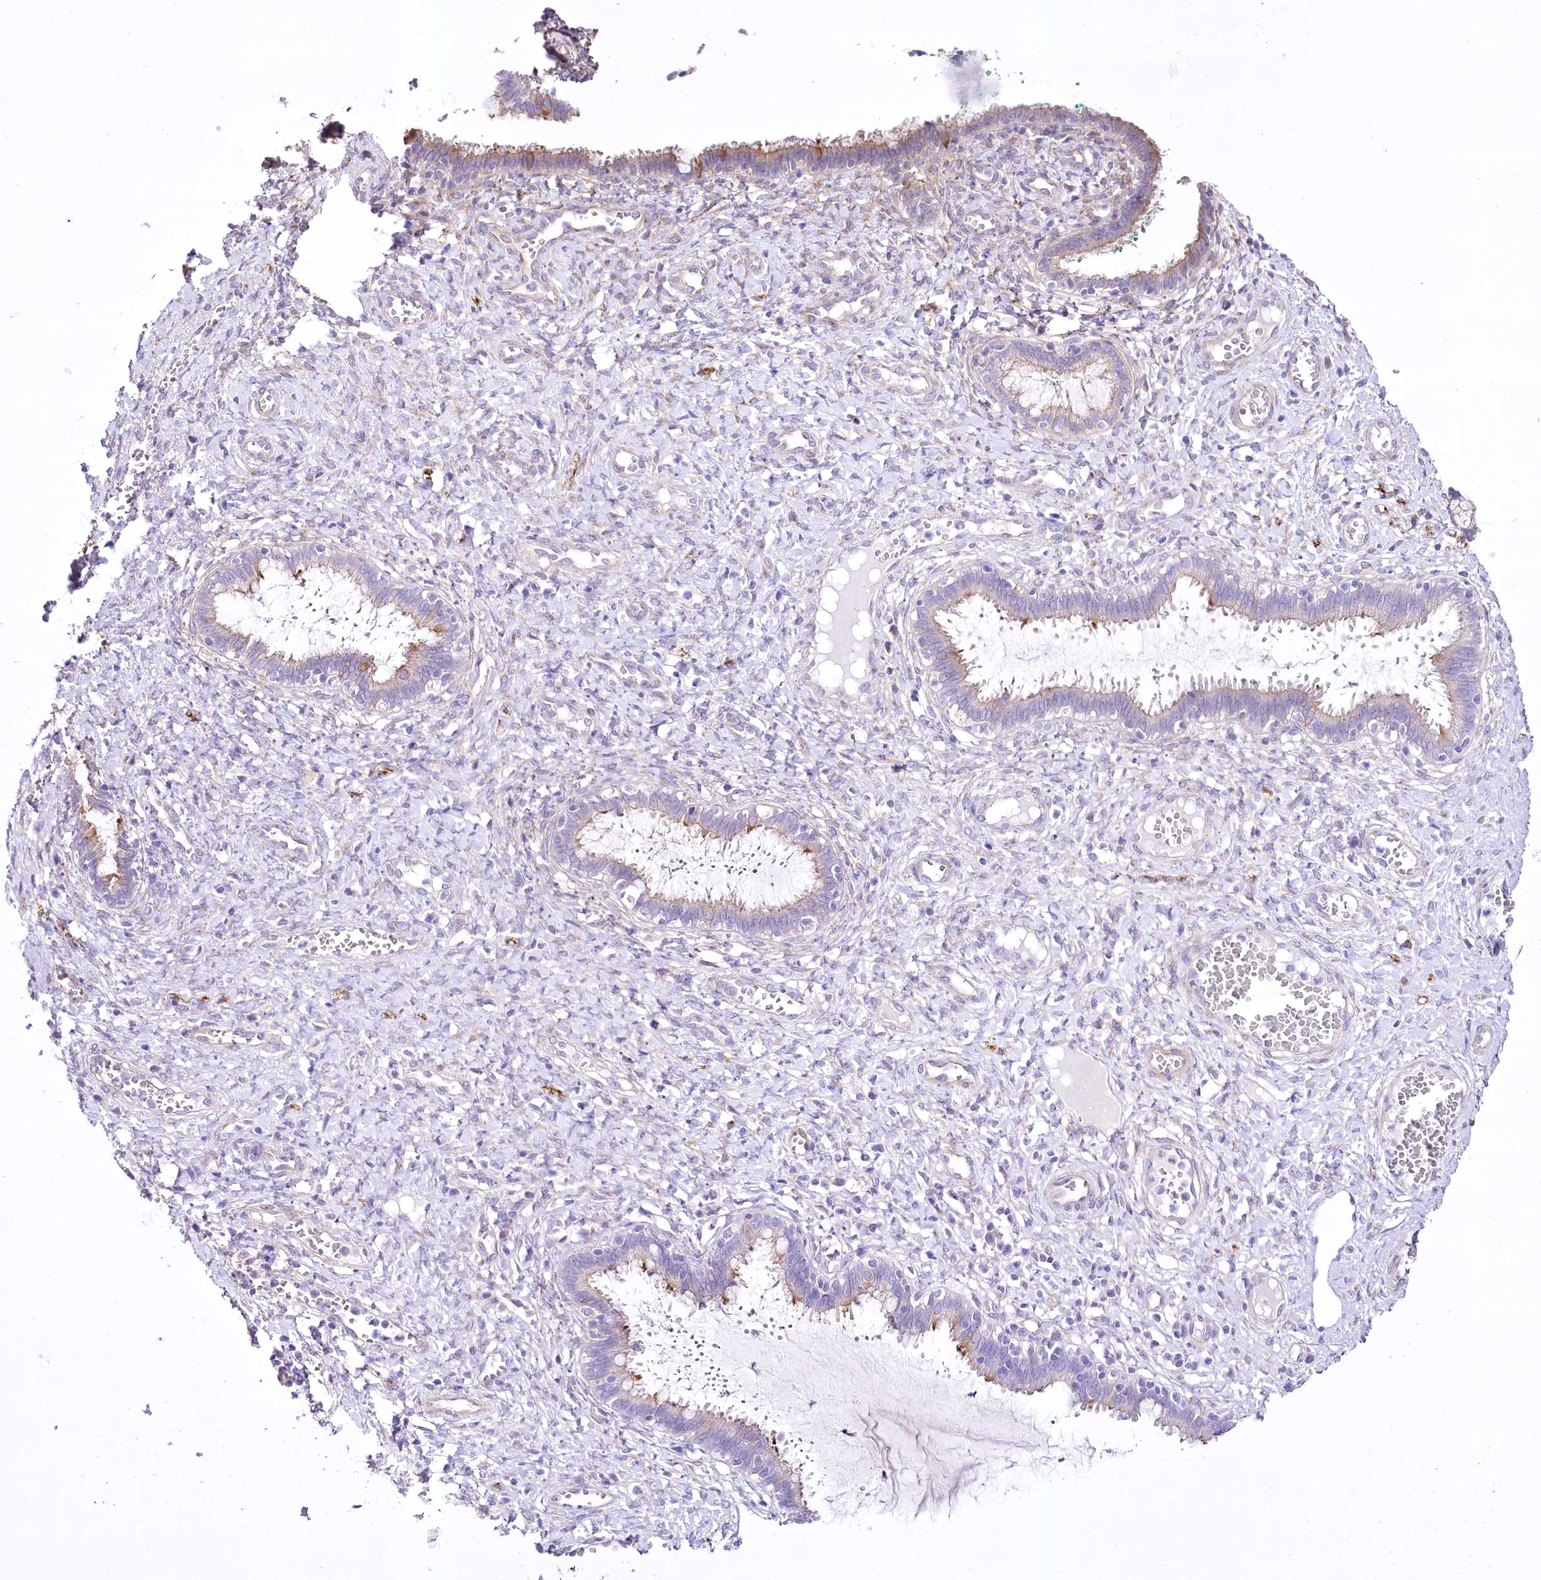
{"staining": {"intensity": "moderate", "quantity": "<25%", "location": "cytoplasmic/membranous"}, "tissue": "cervix", "cell_type": "Glandular cells", "image_type": "normal", "snomed": [{"axis": "morphology", "description": "Normal tissue, NOS"}, {"axis": "morphology", "description": "Adenocarcinoma, NOS"}, {"axis": "topography", "description": "Cervix"}], "caption": "Approximately <25% of glandular cells in unremarkable human cervix exhibit moderate cytoplasmic/membranous protein expression as visualized by brown immunohistochemical staining.", "gene": "LRRC34", "patient": {"sex": "female", "age": 29}}